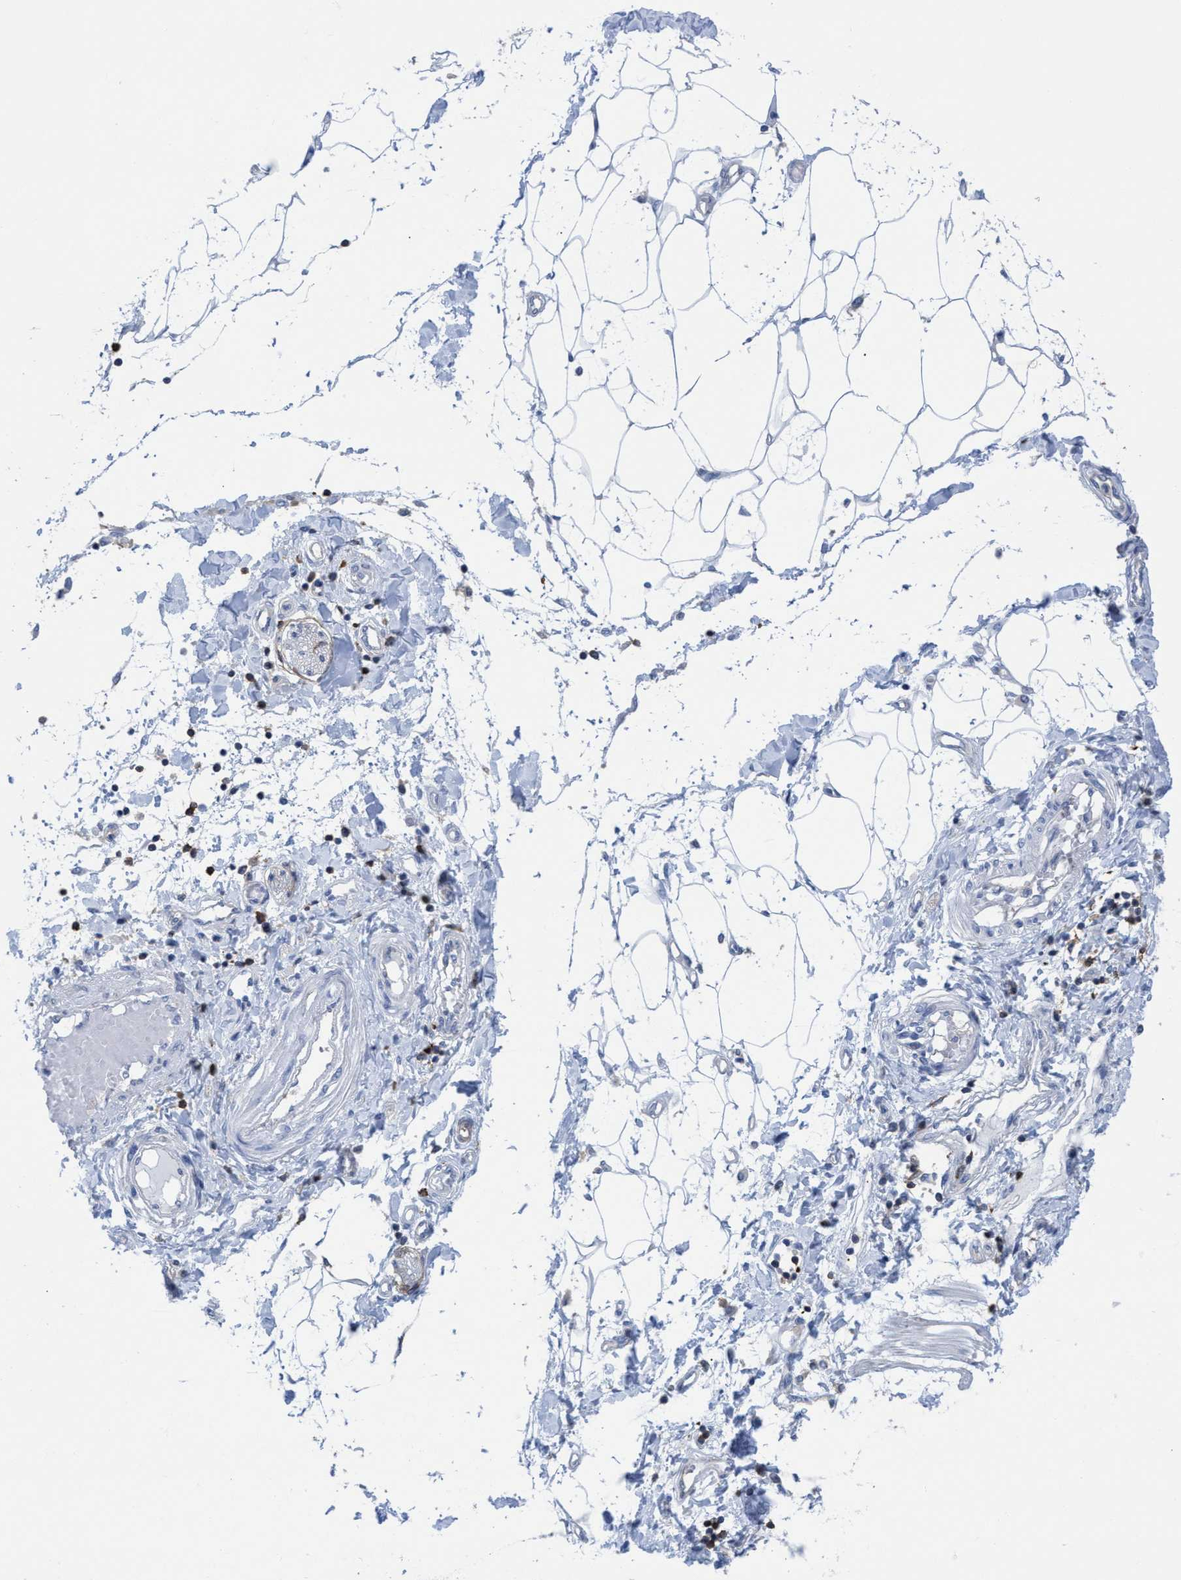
{"staining": {"intensity": "negative", "quantity": "none", "location": "none"}, "tissue": "adipose tissue", "cell_type": "Adipocytes", "image_type": "normal", "snomed": [{"axis": "morphology", "description": "Normal tissue, NOS"}, {"axis": "morphology", "description": "Adenocarcinoma, NOS"}, {"axis": "topography", "description": "Colon"}, {"axis": "topography", "description": "Peripheral nerve tissue"}], "caption": "A micrograph of adipose tissue stained for a protein shows no brown staining in adipocytes.", "gene": "EZR", "patient": {"sex": "male", "age": 14}}